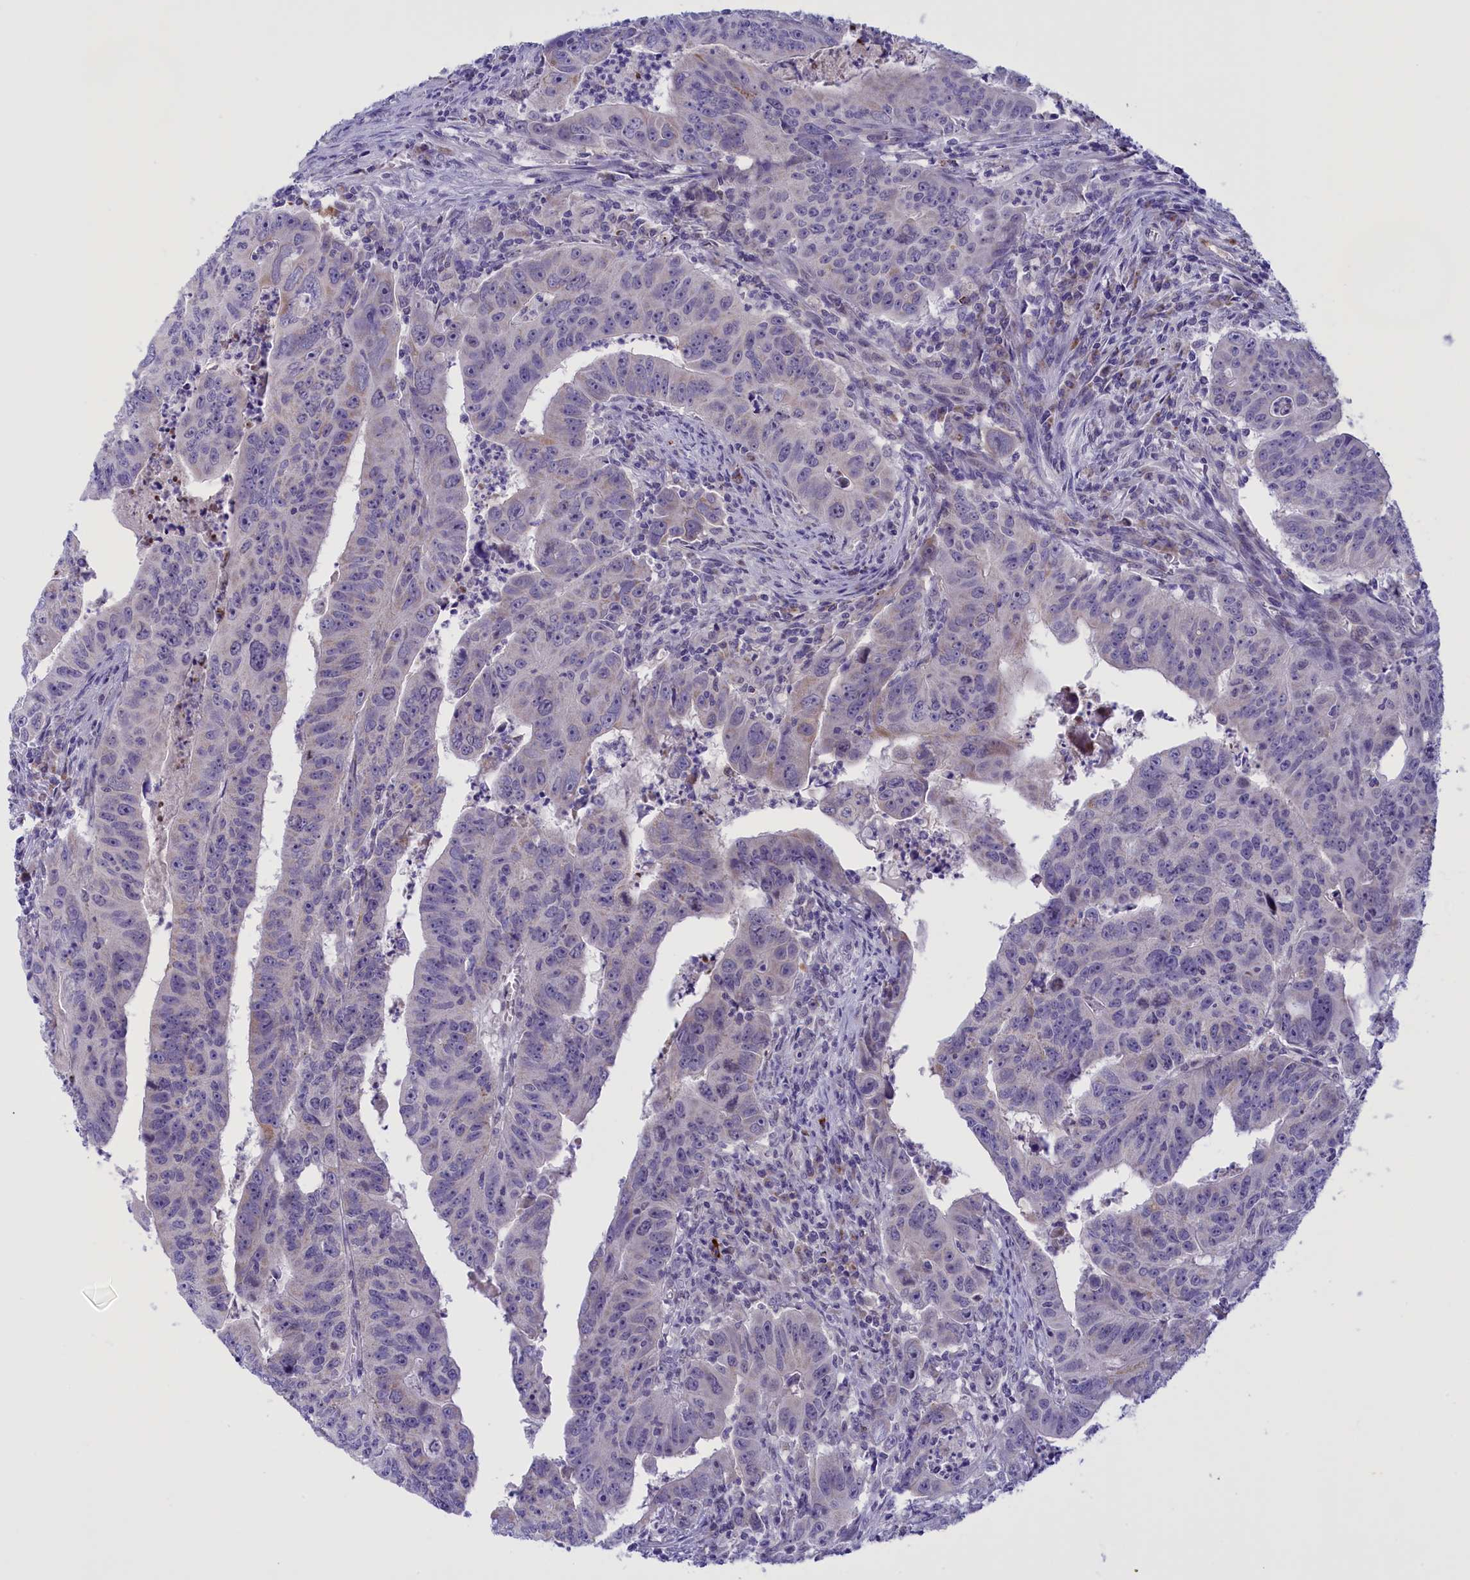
{"staining": {"intensity": "negative", "quantity": "none", "location": "none"}, "tissue": "colorectal cancer", "cell_type": "Tumor cells", "image_type": "cancer", "snomed": [{"axis": "morphology", "description": "Adenocarcinoma, NOS"}, {"axis": "topography", "description": "Rectum"}], "caption": "The histopathology image demonstrates no significant positivity in tumor cells of colorectal adenocarcinoma.", "gene": "FAM149B1", "patient": {"sex": "male", "age": 69}}